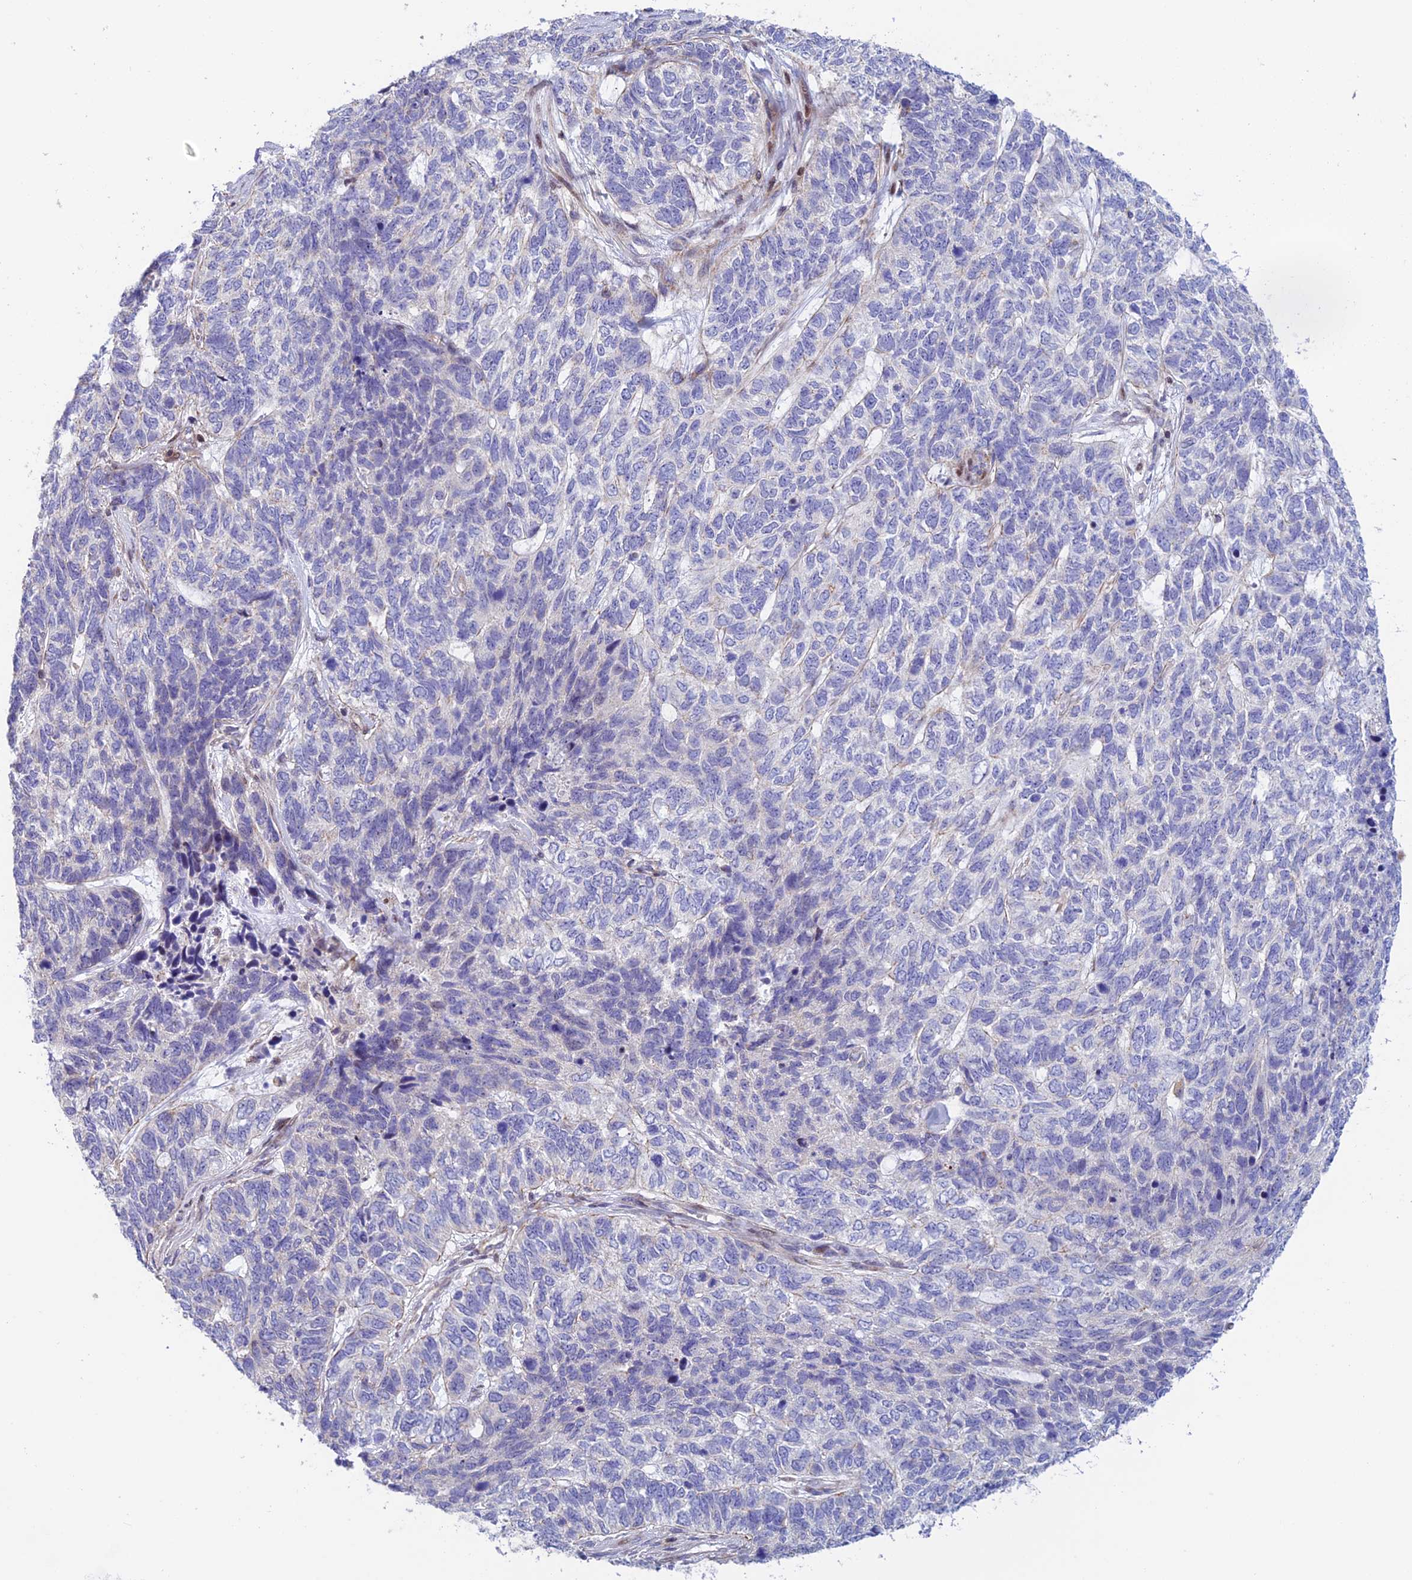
{"staining": {"intensity": "negative", "quantity": "none", "location": "none"}, "tissue": "skin cancer", "cell_type": "Tumor cells", "image_type": "cancer", "snomed": [{"axis": "morphology", "description": "Basal cell carcinoma"}, {"axis": "topography", "description": "Skin"}], "caption": "Tumor cells show no significant expression in skin cancer (basal cell carcinoma).", "gene": "PRIM1", "patient": {"sex": "female", "age": 65}}